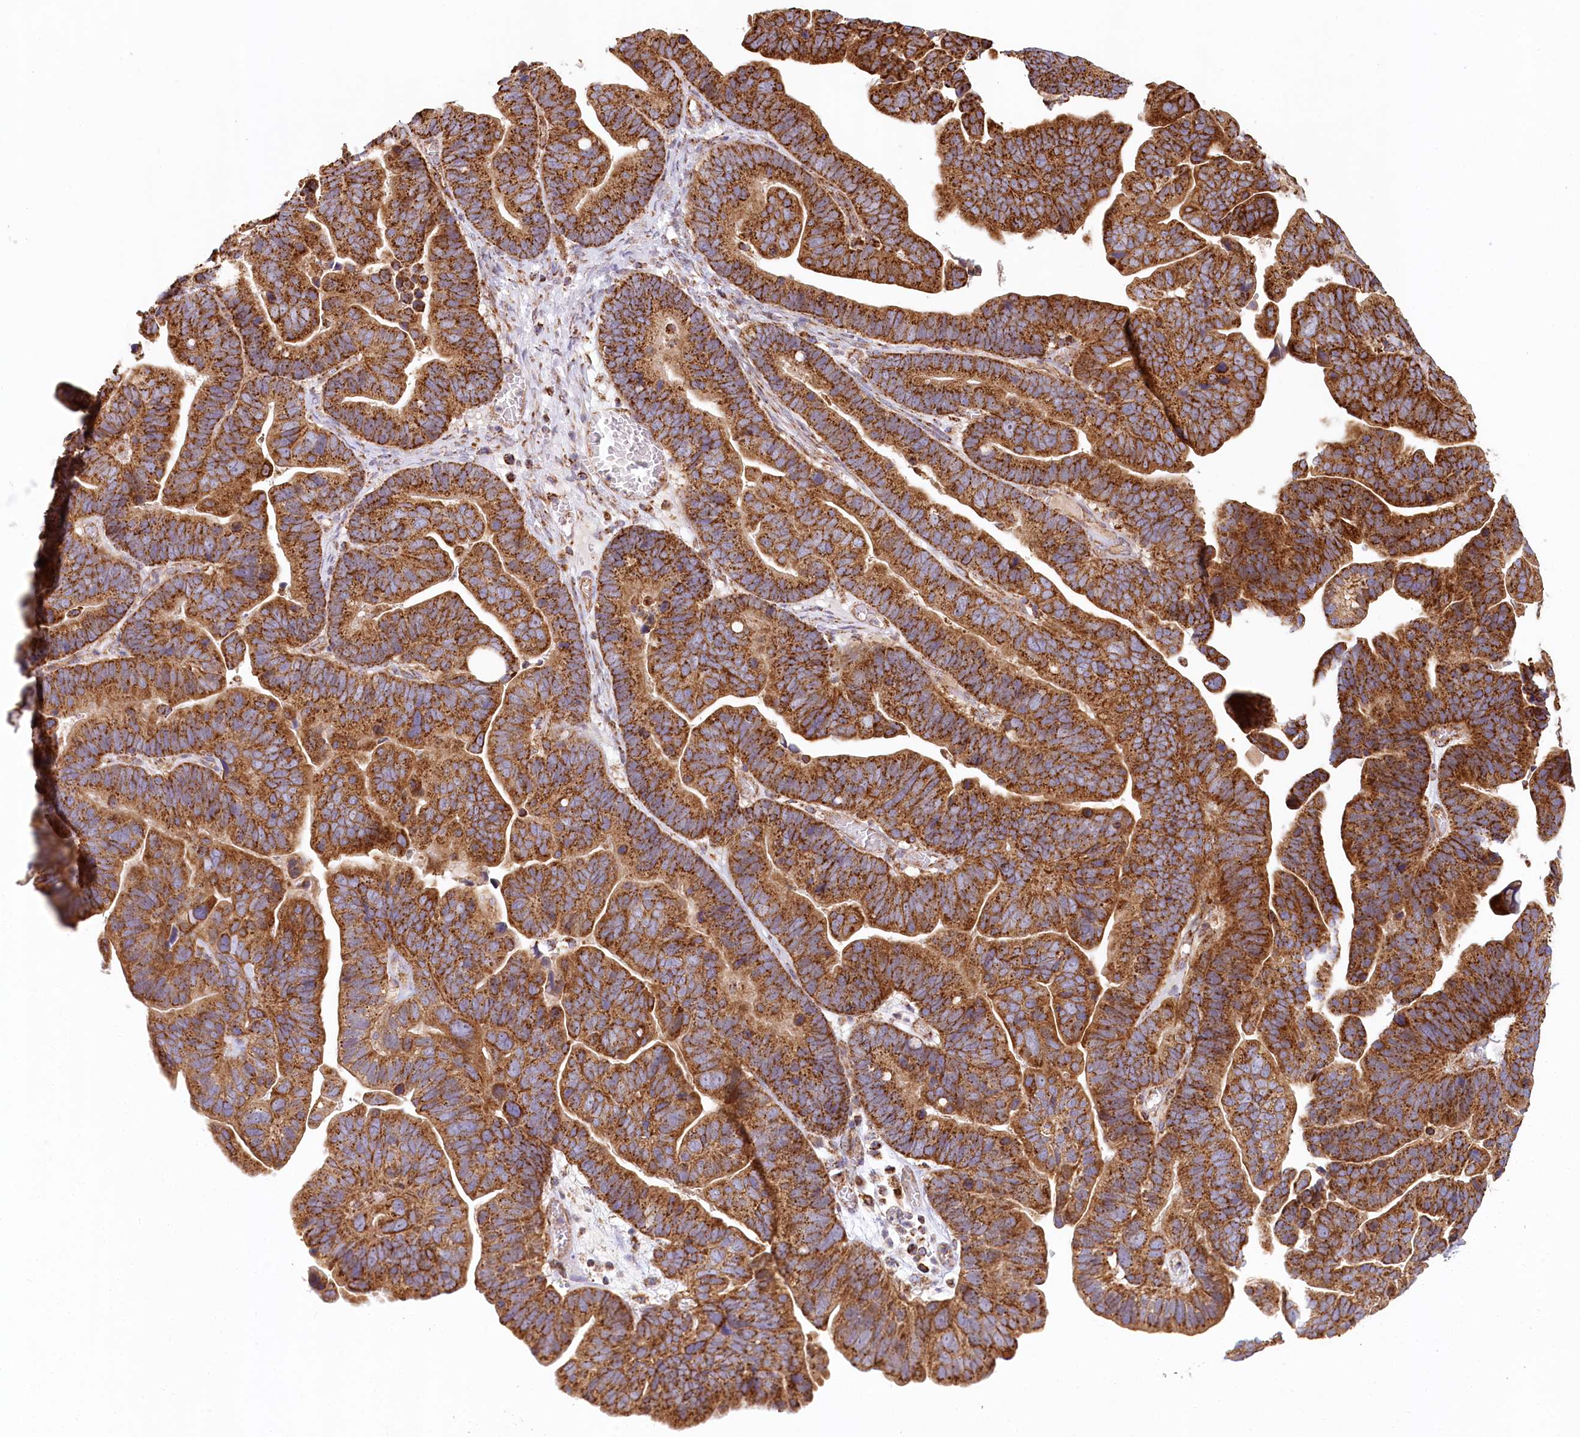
{"staining": {"intensity": "strong", "quantity": ">75%", "location": "cytoplasmic/membranous"}, "tissue": "ovarian cancer", "cell_type": "Tumor cells", "image_type": "cancer", "snomed": [{"axis": "morphology", "description": "Cystadenocarcinoma, serous, NOS"}, {"axis": "topography", "description": "Ovary"}], "caption": "The immunohistochemical stain labels strong cytoplasmic/membranous positivity in tumor cells of serous cystadenocarcinoma (ovarian) tissue.", "gene": "UMPS", "patient": {"sex": "female", "age": 56}}